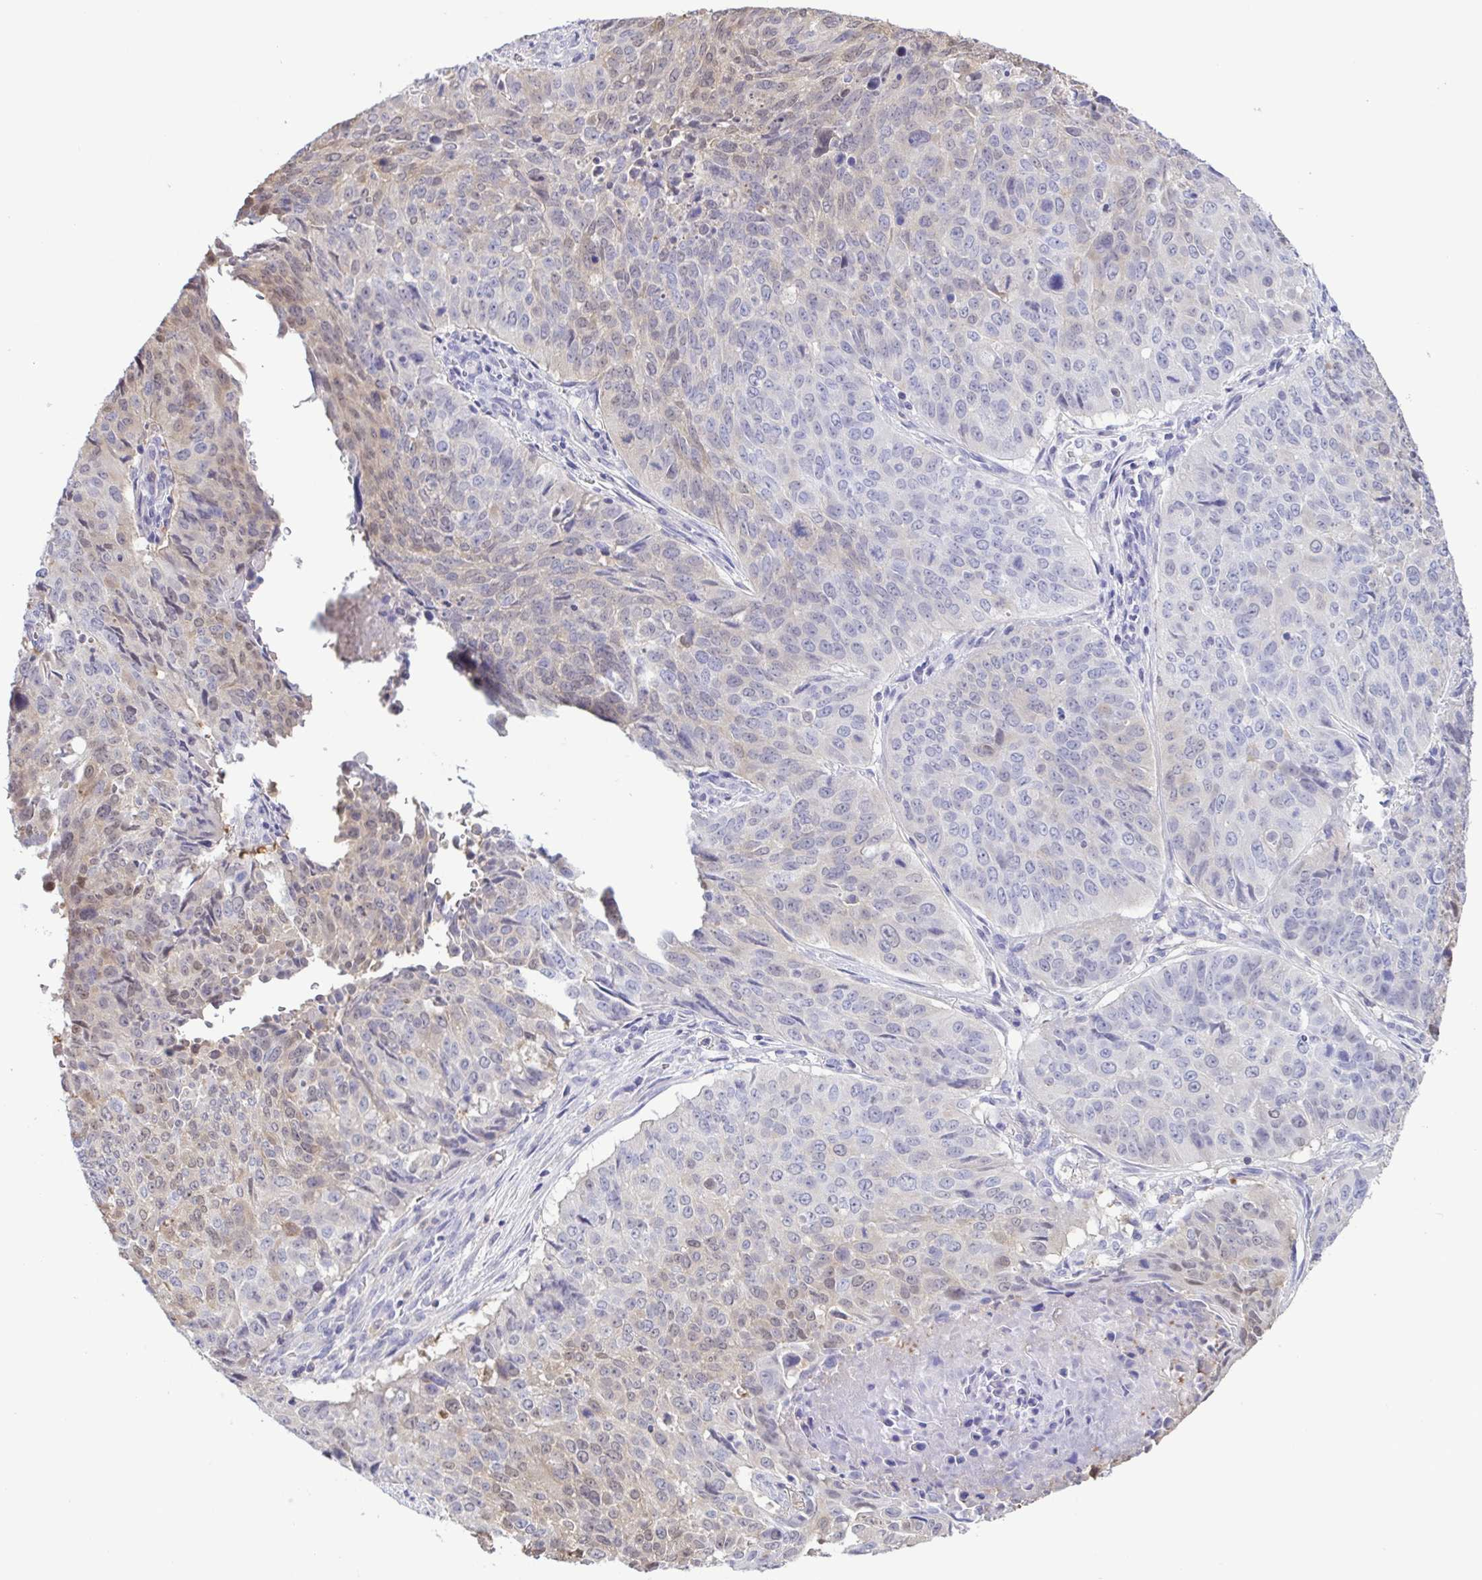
{"staining": {"intensity": "weak", "quantity": "<25%", "location": "nuclear"}, "tissue": "lung cancer", "cell_type": "Tumor cells", "image_type": "cancer", "snomed": [{"axis": "morphology", "description": "Normal tissue, NOS"}, {"axis": "morphology", "description": "Squamous cell carcinoma, NOS"}, {"axis": "topography", "description": "Bronchus"}, {"axis": "topography", "description": "Lung"}], "caption": "IHC histopathology image of neoplastic tissue: lung cancer (squamous cell carcinoma) stained with DAB shows no significant protein staining in tumor cells.", "gene": "LDHC", "patient": {"sex": "male", "age": 64}}